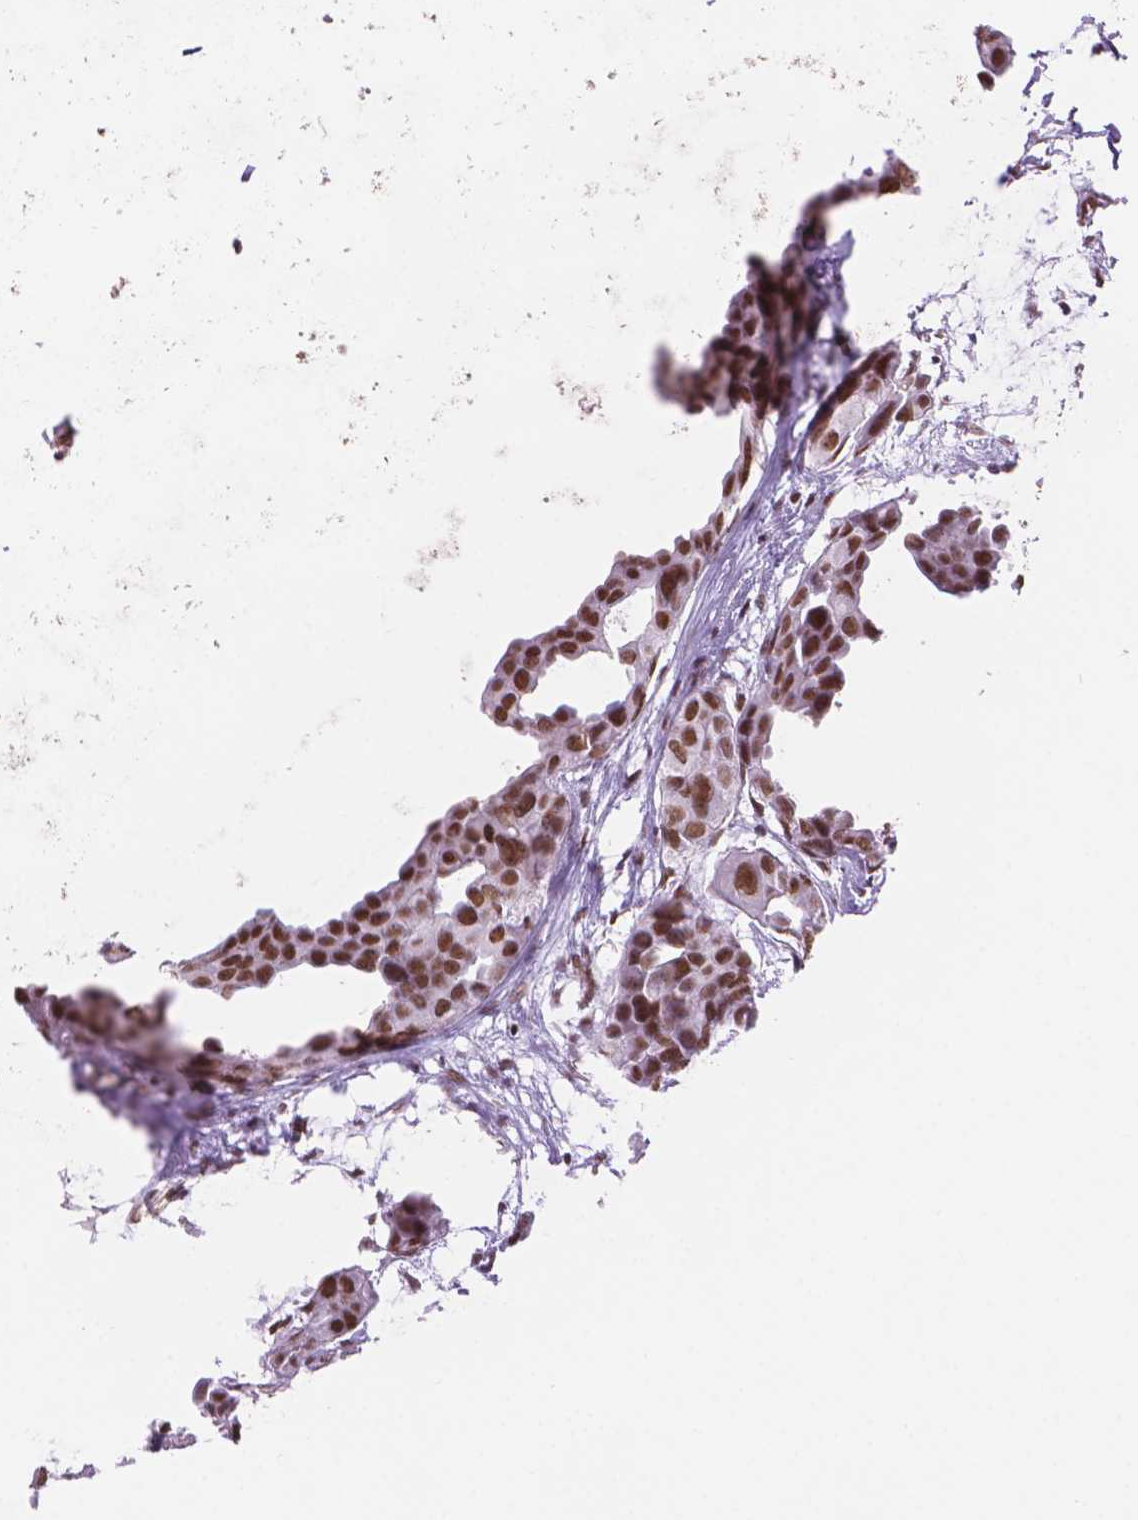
{"staining": {"intensity": "moderate", "quantity": ">75%", "location": "nuclear"}, "tissue": "breast cancer", "cell_type": "Tumor cells", "image_type": "cancer", "snomed": [{"axis": "morphology", "description": "Duct carcinoma"}, {"axis": "topography", "description": "Breast"}], "caption": "Protein positivity by IHC shows moderate nuclear staining in approximately >75% of tumor cells in intraductal carcinoma (breast).", "gene": "RPA4", "patient": {"sex": "female", "age": 38}}